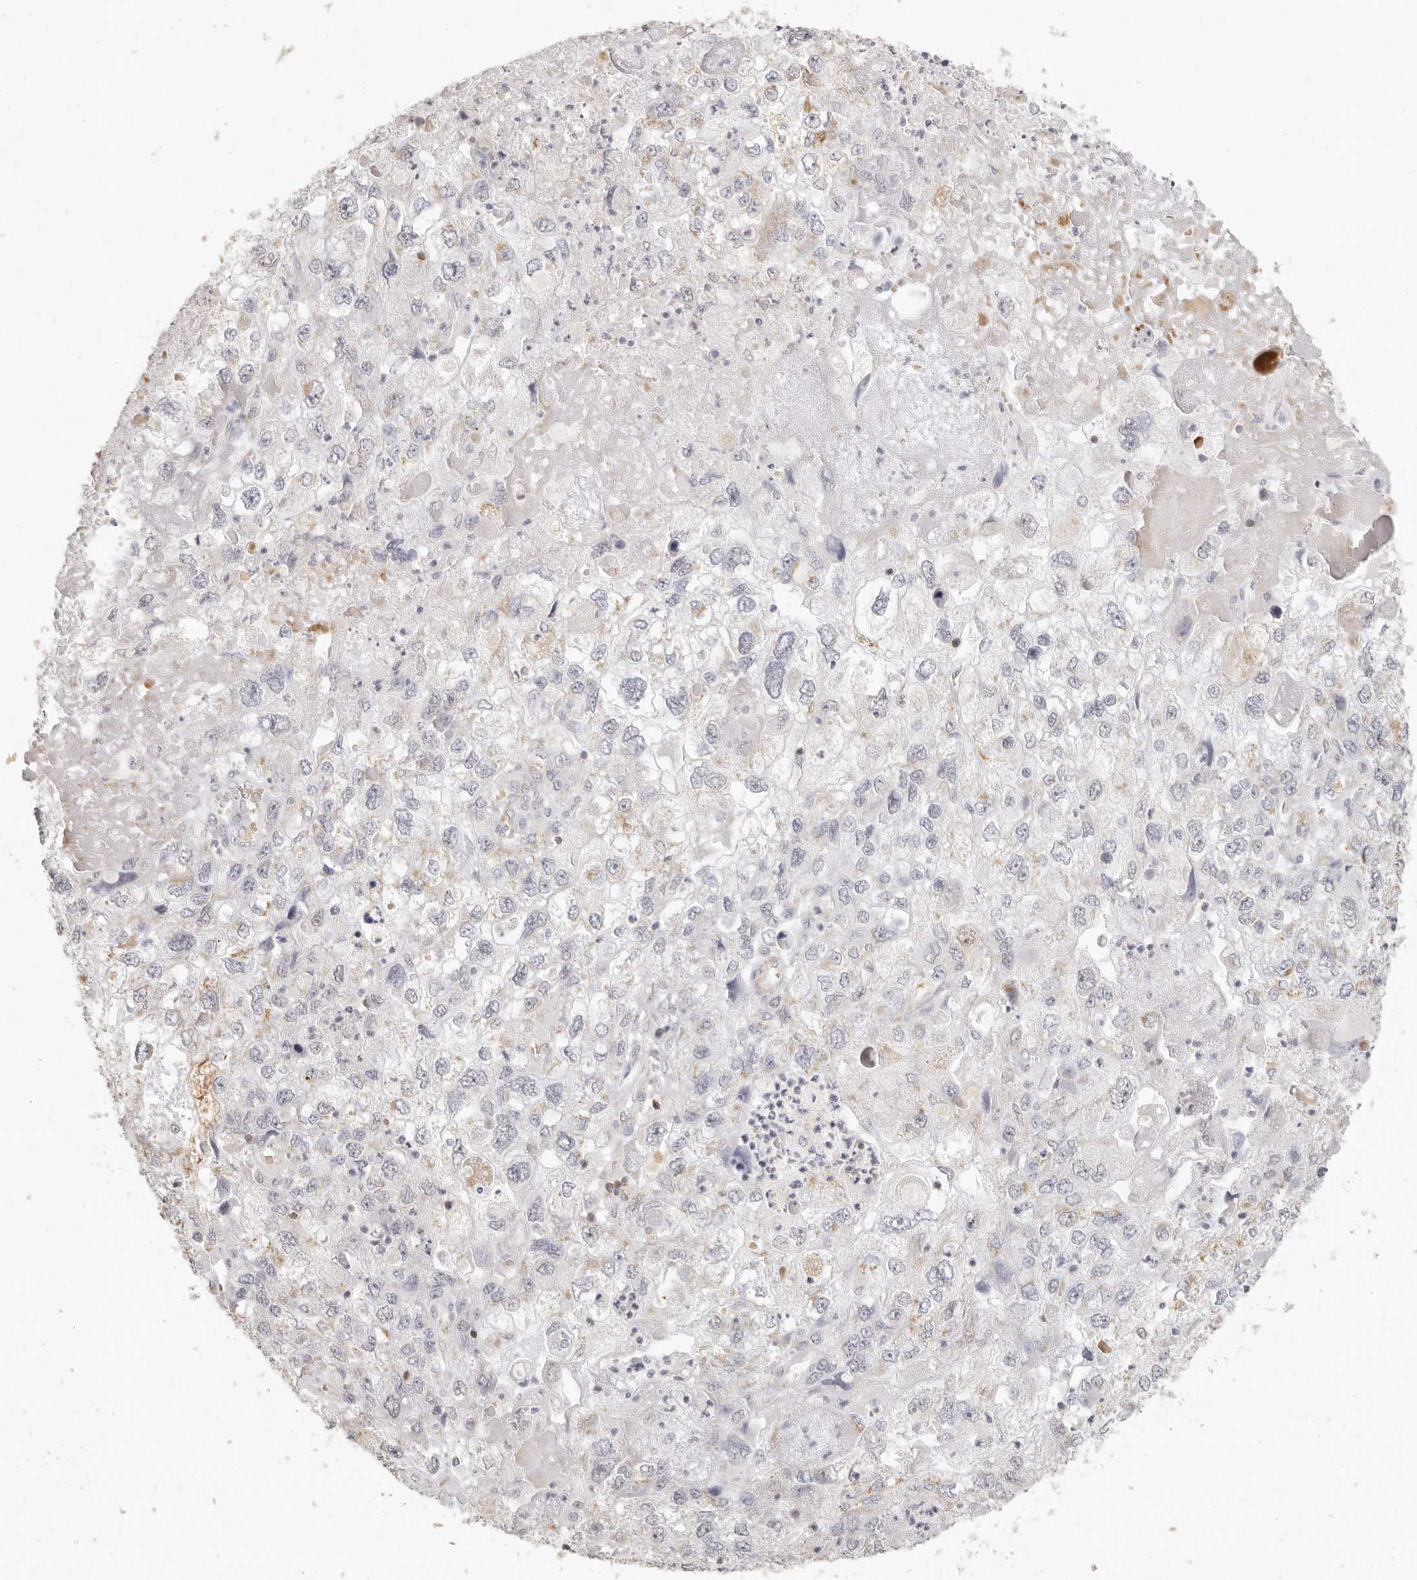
{"staining": {"intensity": "weak", "quantity": "<25%", "location": "cytoplasmic/membranous"}, "tissue": "endometrial cancer", "cell_type": "Tumor cells", "image_type": "cancer", "snomed": [{"axis": "morphology", "description": "Adenocarcinoma, NOS"}, {"axis": "topography", "description": "Endometrium"}], "caption": "This is a micrograph of IHC staining of endometrial cancer, which shows no positivity in tumor cells.", "gene": "NIBAN1", "patient": {"sex": "female", "age": 49}}